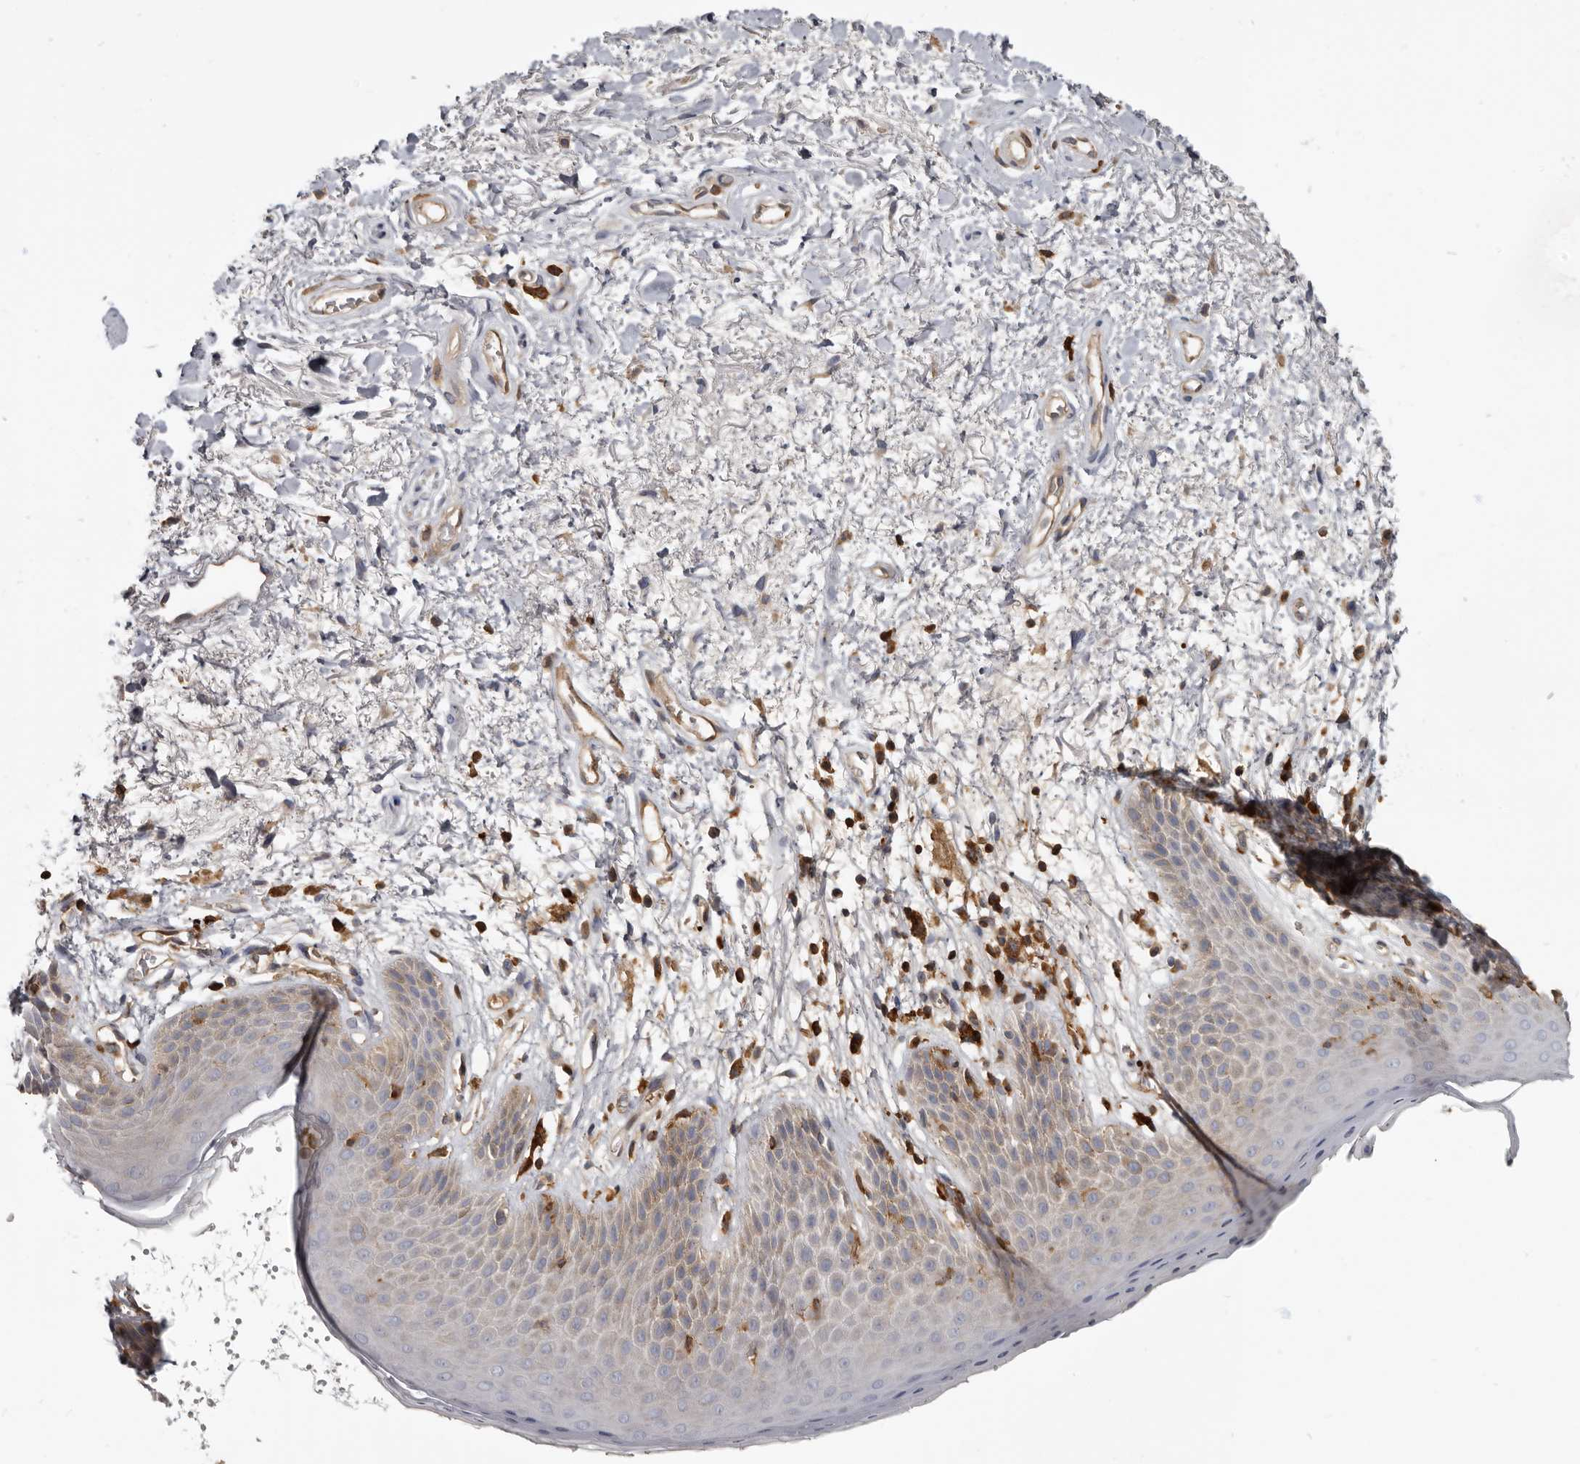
{"staining": {"intensity": "weak", "quantity": "<25%", "location": "cytoplasmic/membranous"}, "tissue": "skin", "cell_type": "Epidermal cells", "image_type": "normal", "snomed": [{"axis": "morphology", "description": "Normal tissue, NOS"}, {"axis": "topography", "description": "Anal"}], "caption": "This is a image of IHC staining of unremarkable skin, which shows no staining in epidermal cells. (Brightfield microscopy of DAB immunohistochemistry at high magnification).", "gene": "CBL", "patient": {"sex": "male", "age": 74}}